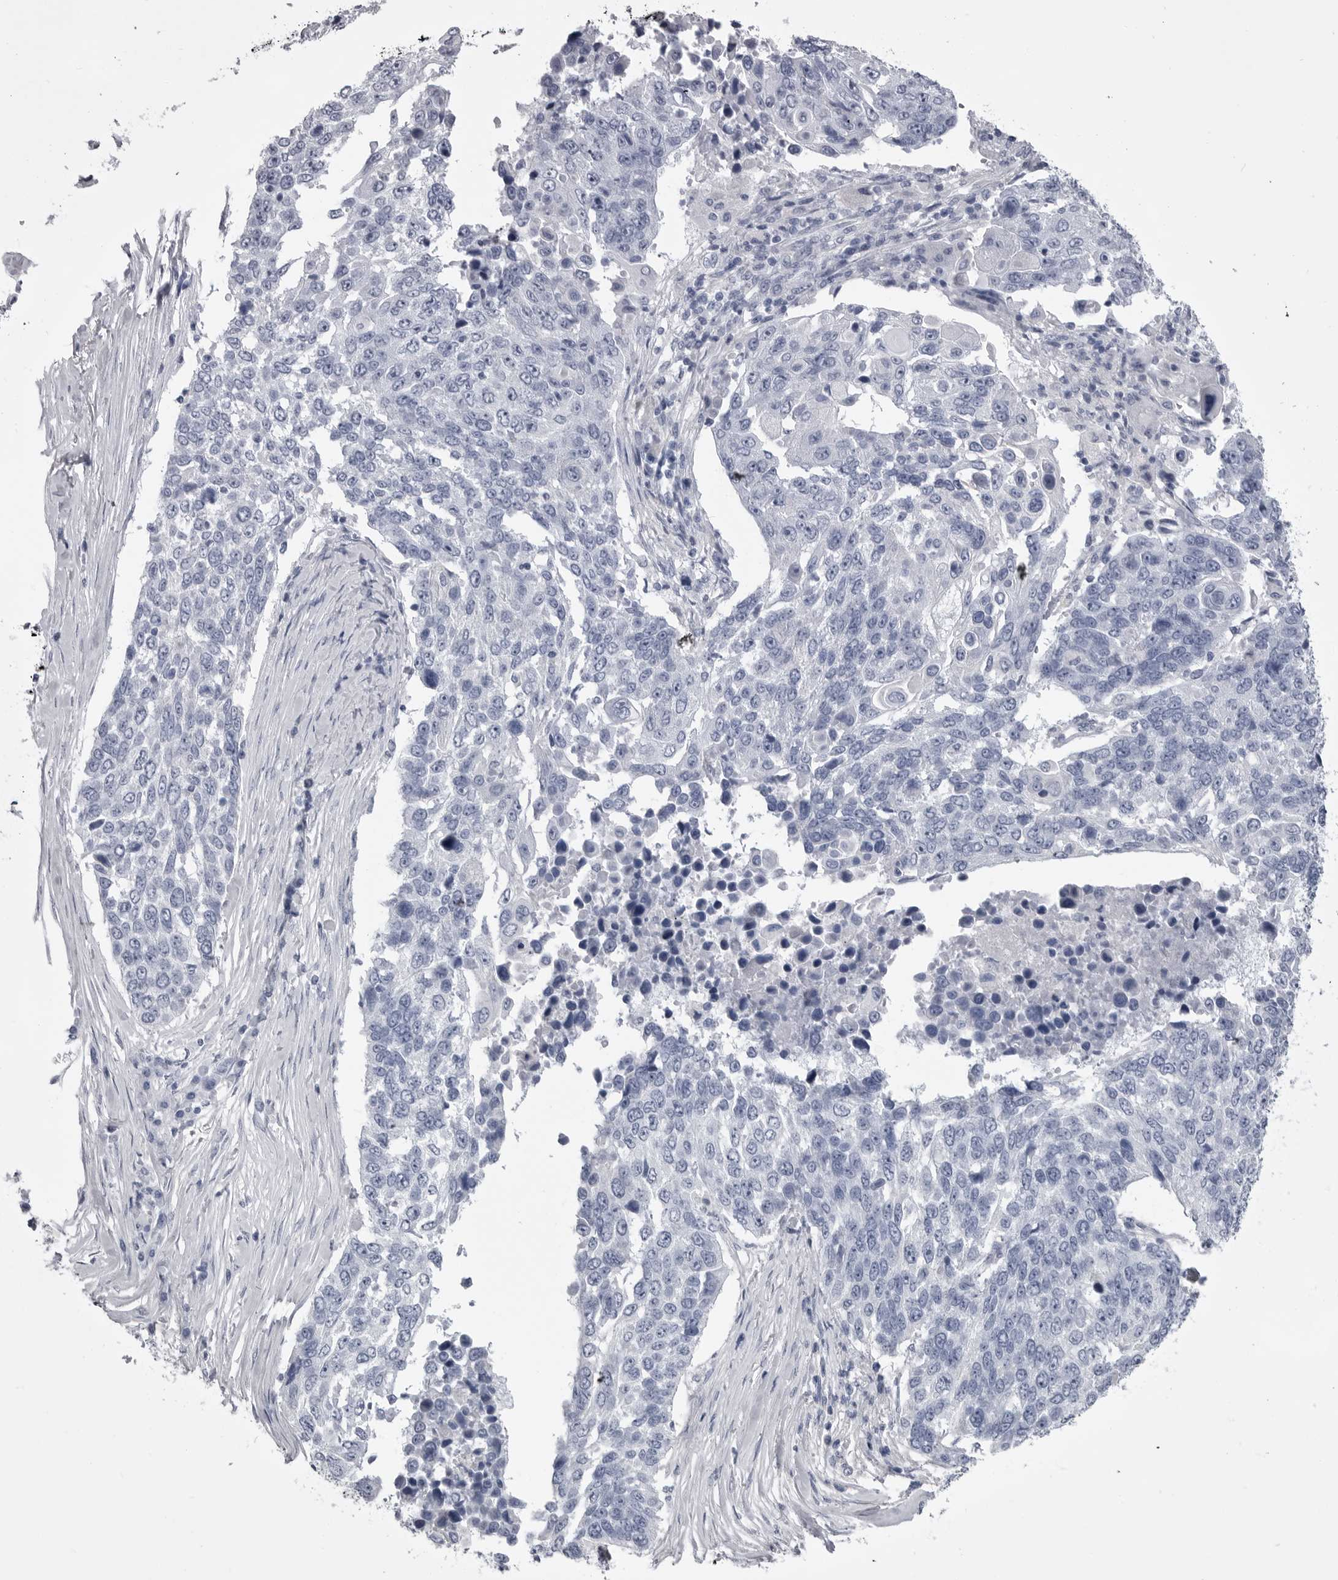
{"staining": {"intensity": "negative", "quantity": "none", "location": "none"}, "tissue": "lung cancer", "cell_type": "Tumor cells", "image_type": "cancer", "snomed": [{"axis": "morphology", "description": "Squamous cell carcinoma, NOS"}, {"axis": "topography", "description": "Lung"}], "caption": "This is an immunohistochemistry image of human lung cancer (squamous cell carcinoma). There is no staining in tumor cells.", "gene": "ANK2", "patient": {"sex": "male", "age": 66}}